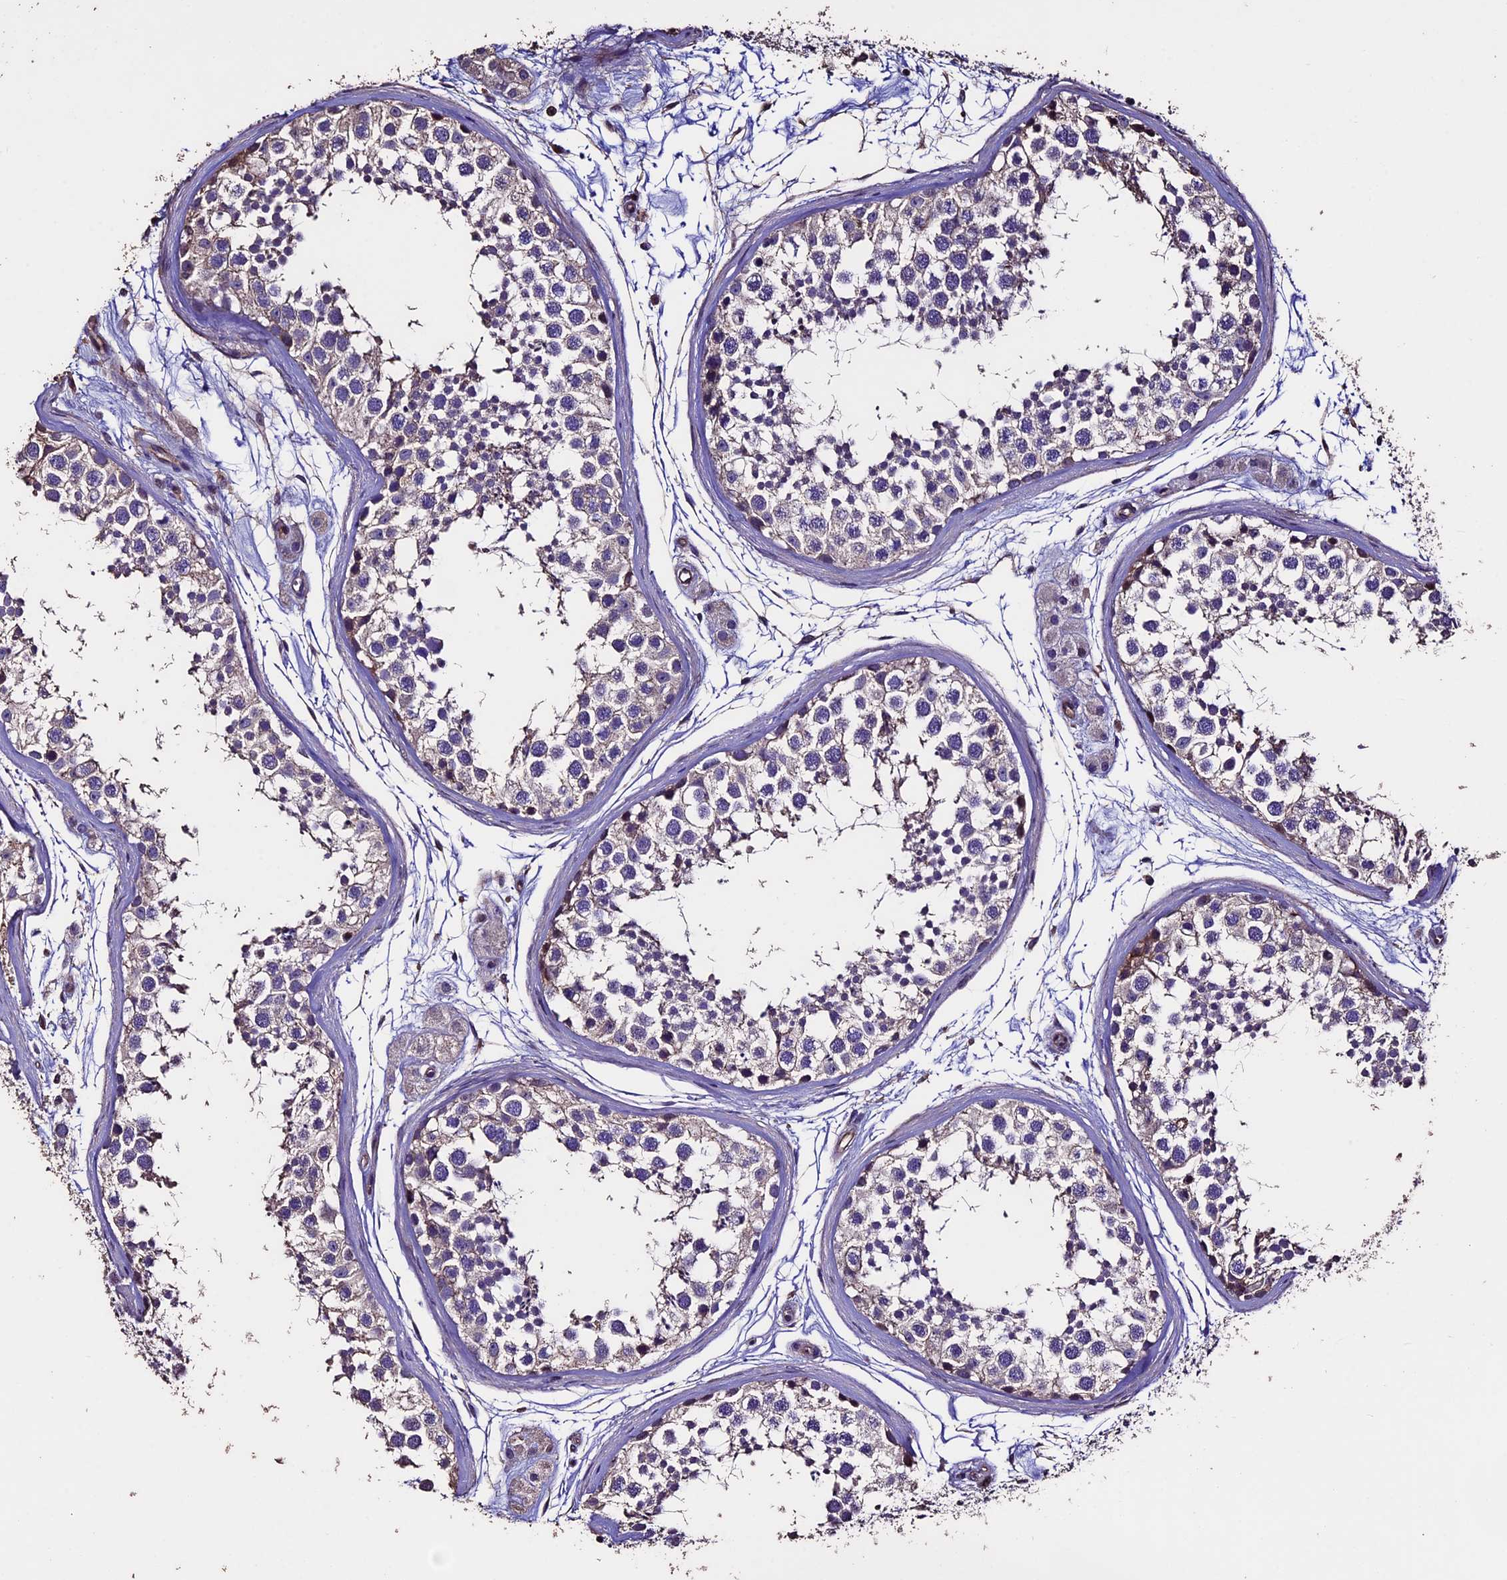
{"staining": {"intensity": "weak", "quantity": "<25%", "location": "cytoplasmic/membranous"}, "tissue": "testis", "cell_type": "Cells in seminiferous ducts", "image_type": "normal", "snomed": [{"axis": "morphology", "description": "Normal tissue, NOS"}, {"axis": "topography", "description": "Testis"}], "caption": "Human testis stained for a protein using immunohistochemistry reveals no positivity in cells in seminiferous ducts.", "gene": "USB1", "patient": {"sex": "male", "age": 56}}